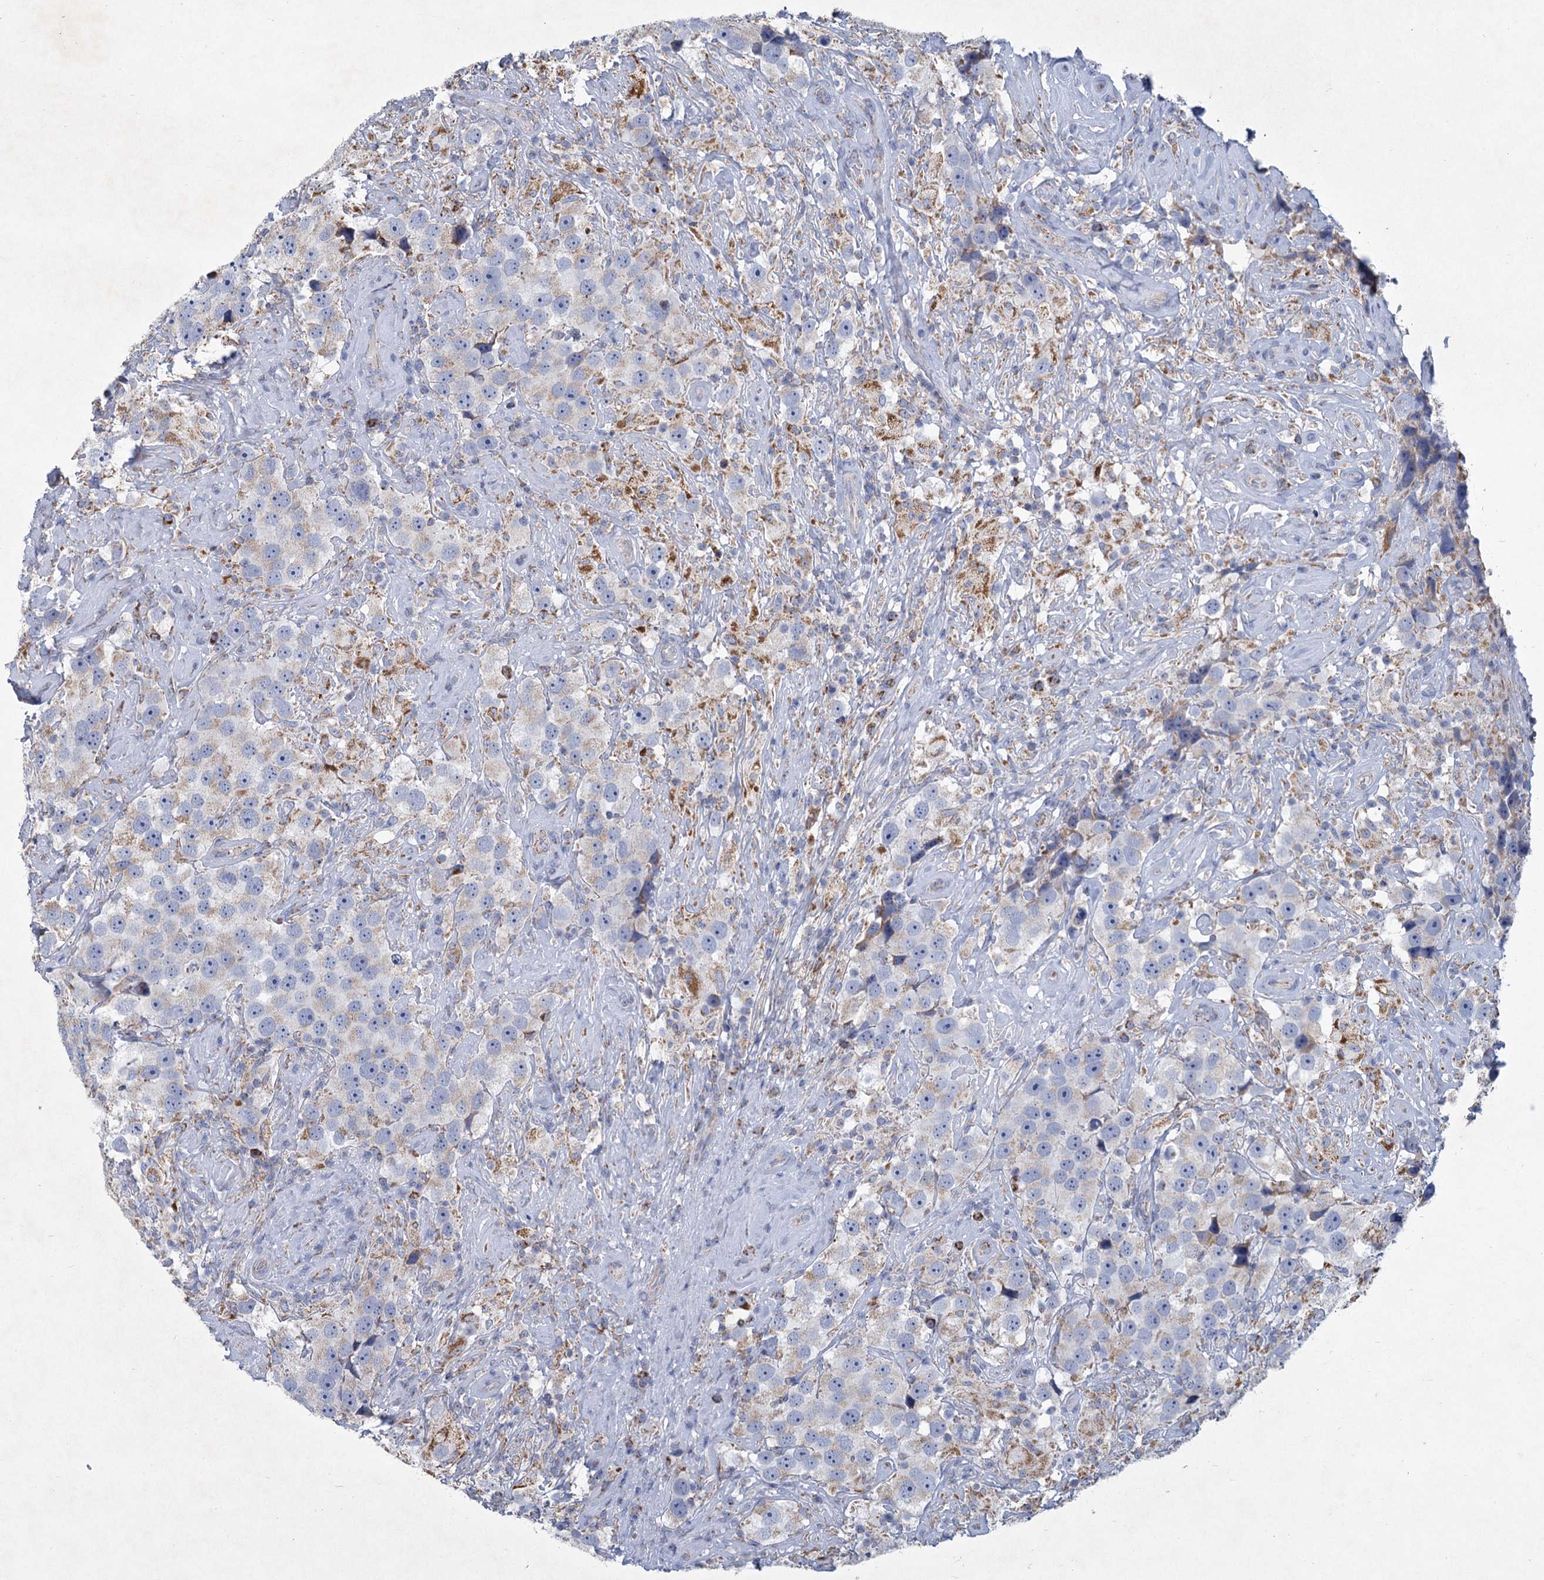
{"staining": {"intensity": "negative", "quantity": "none", "location": "none"}, "tissue": "testis cancer", "cell_type": "Tumor cells", "image_type": "cancer", "snomed": [{"axis": "morphology", "description": "Seminoma, NOS"}, {"axis": "topography", "description": "Testis"}], "caption": "An IHC histopathology image of testis cancer is shown. There is no staining in tumor cells of testis cancer. (Immunohistochemistry, brightfield microscopy, high magnification).", "gene": "NDUFC2", "patient": {"sex": "male", "age": 49}}